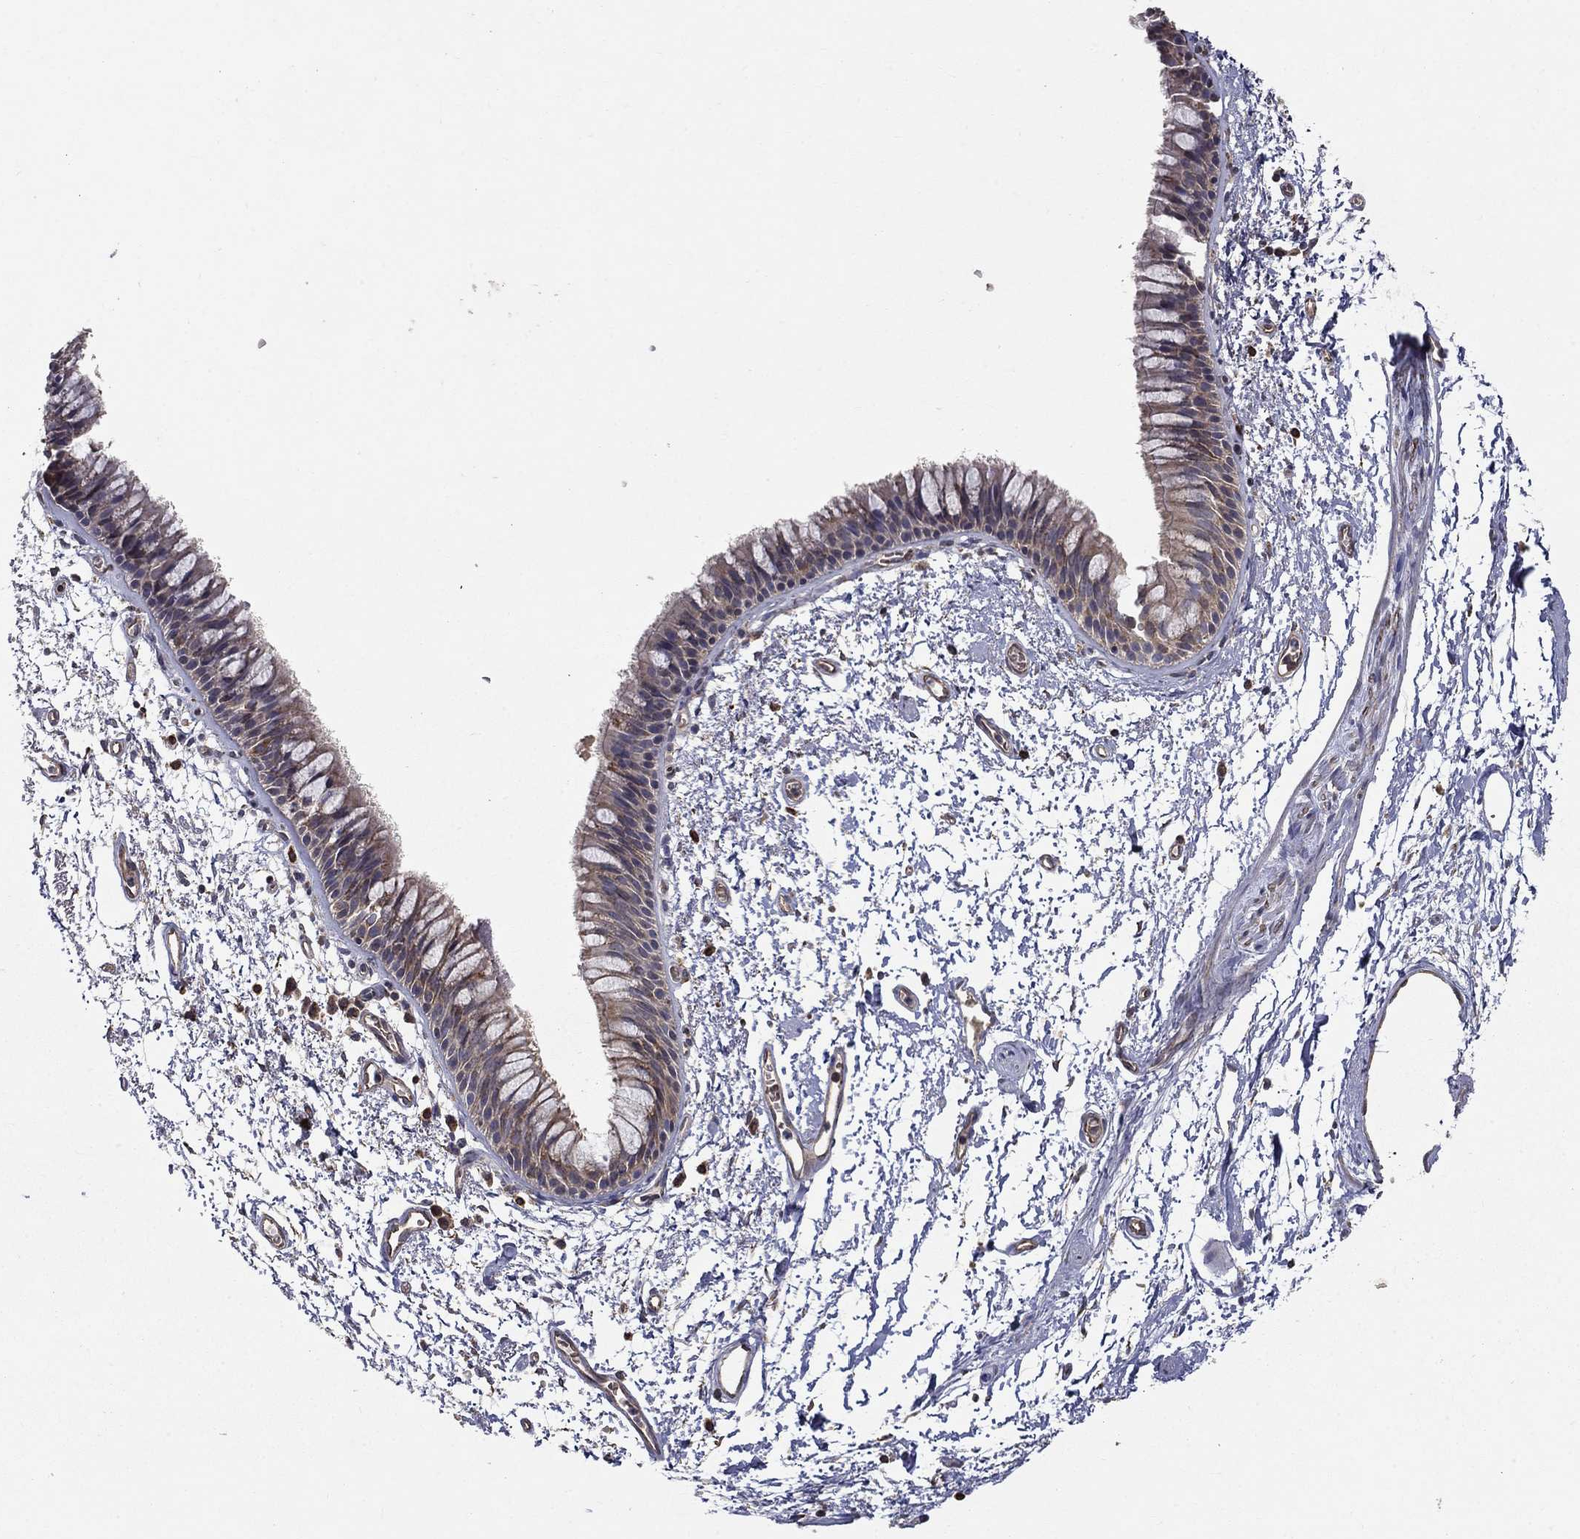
{"staining": {"intensity": "weak", "quantity": "25%-75%", "location": "cytoplasmic/membranous"}, "tissue": "bronchus", "cell_type": "Respiratory epithelial cells", "image_type": "normal", "snomed": [{"axis": "morphology", "description": "Normal tissue, NOS"}, {"axis": "topography", "description": "Cartilage tissue"}, {"axis": "topography", "description": "Bronchus"}], "caption": "A brown stain labels weak cytoplasmic/membranous expression of a protein in respiratory epithelial cells of unremarkable bronchus. (DAB (3,3'-diaminobenzidine) IHC, brown staining for protein, blue staining for nuclei).", "gene": "SLC2A13", "patient": {"sex": "male", "age": 66}}